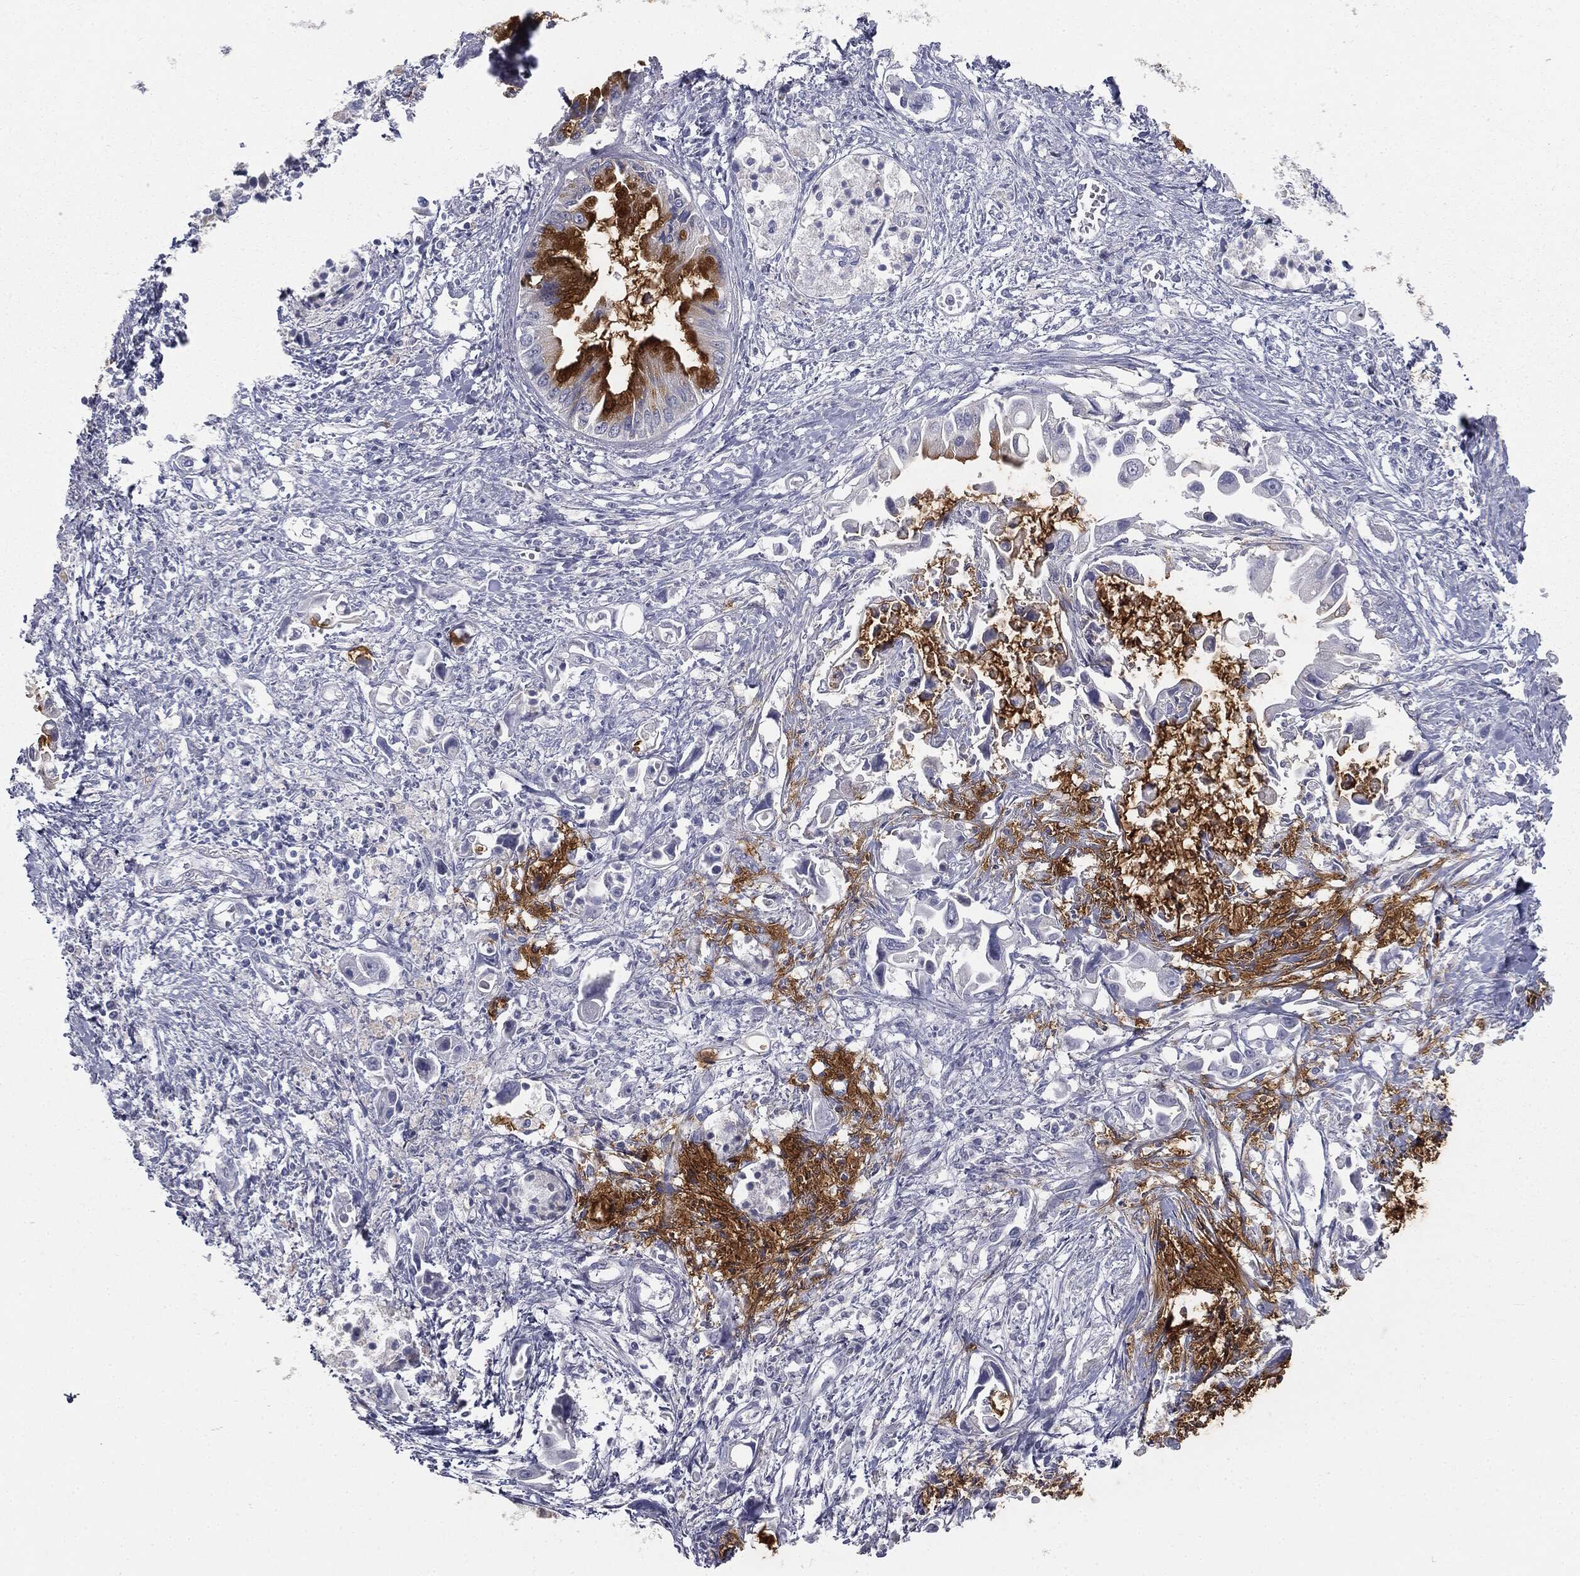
{"staining": {"intensity": "strong", "quantity": ">75%", "location": "cytoplasmic/membranous"}, "tissue": "pancreatic cancer", "cell_type": "Tumor cells", "image_type": "cancer", "snomed": [{"axis": "morphology", "description": "Adenocarcinoma, NOS"}, {"axis": "topography", "description": "Pancreas"}], "caption": "This image displays pancreatic cancer (adenocarcinoma) stained with immunohistochemistry (IHC) to label a protein in brown. The cytoplasmic/membranous of tumor cells show strong positivity for the protein. Nuclei are counter-stained blue.", "gene": "MUC5AC", "patient": {"sex": "male", "age": 84}}